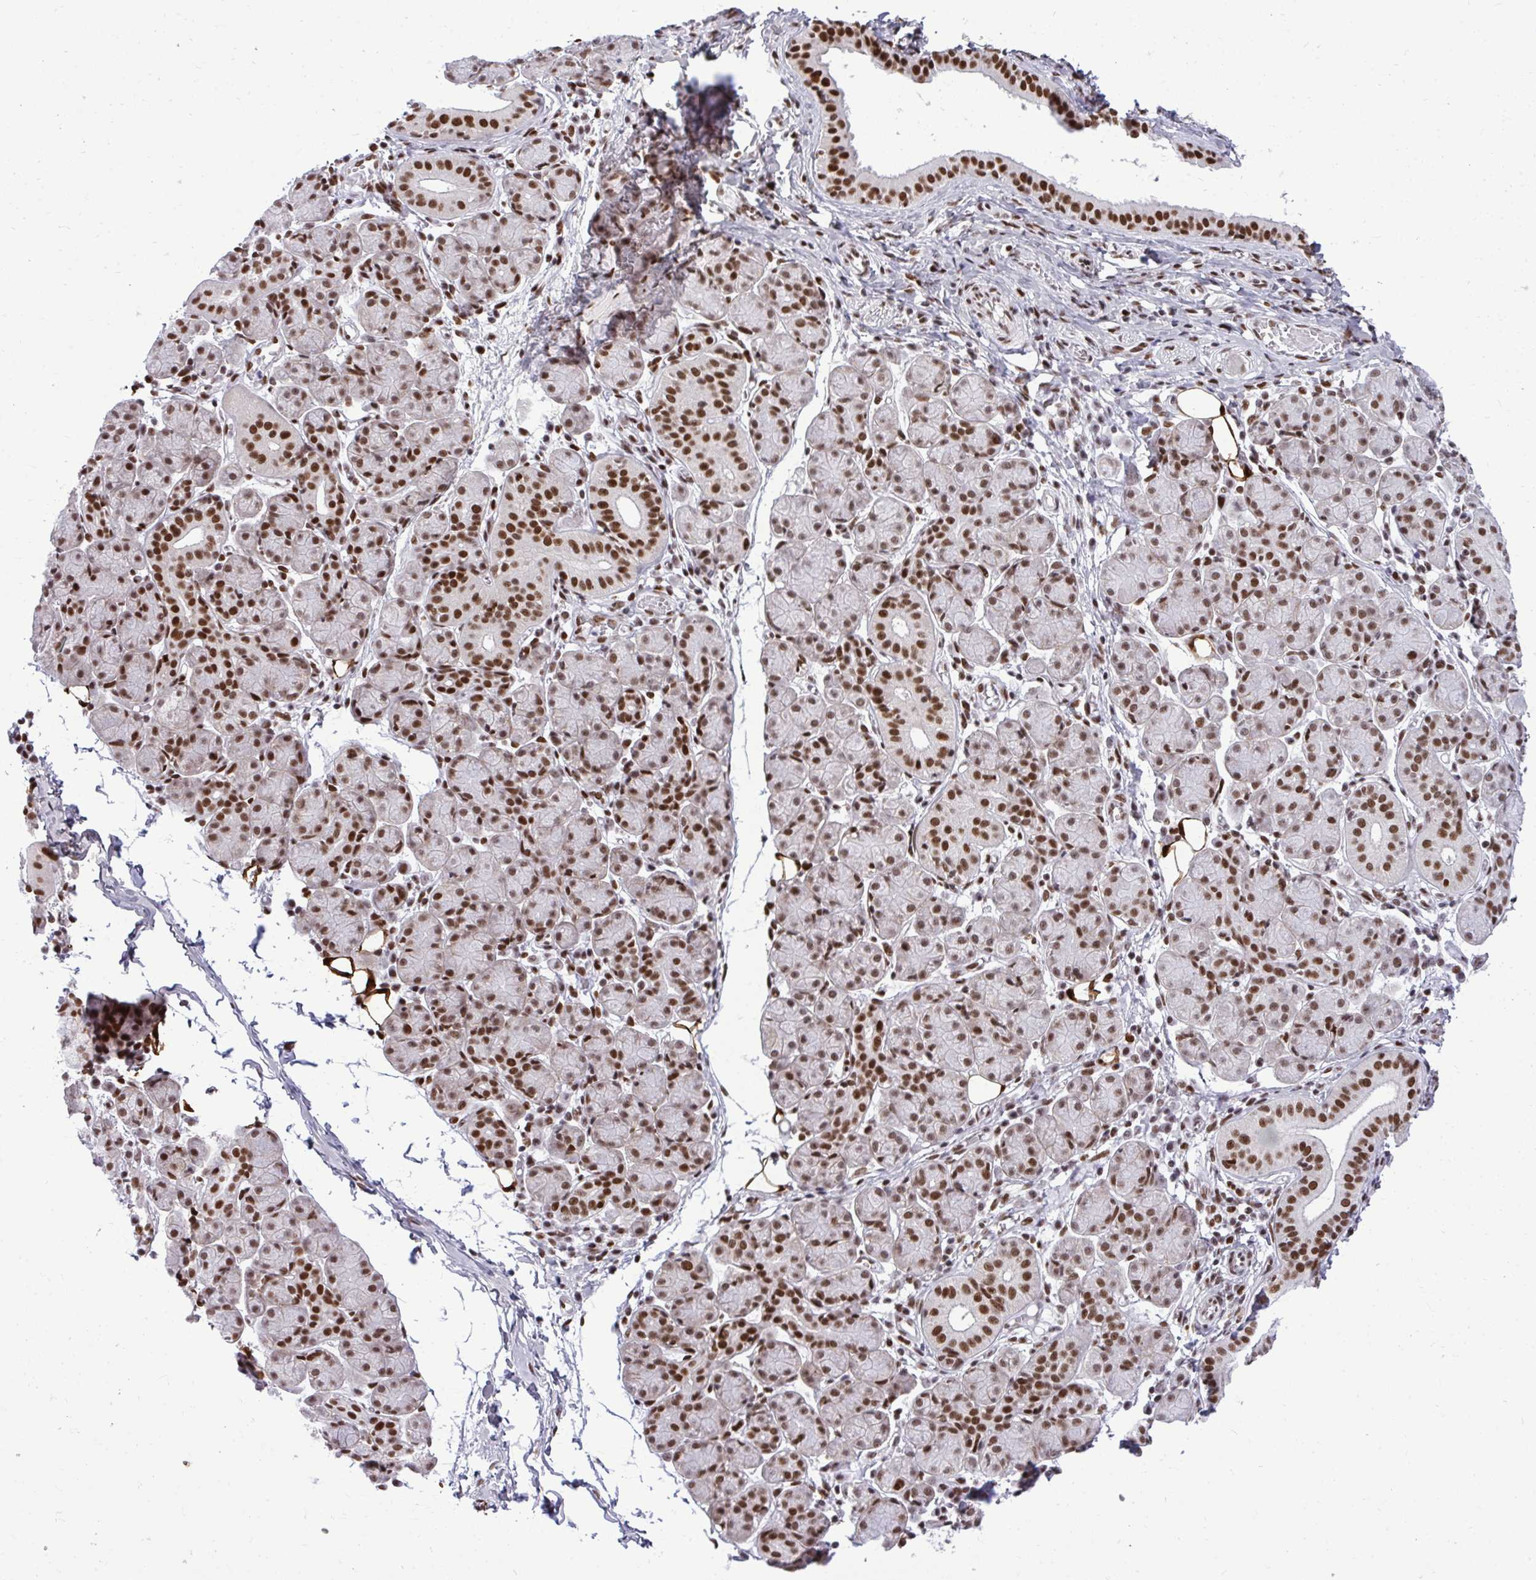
{"staining": {"intensity": "strong", "quantity": "25%-75%", "location": "nuclear"}, "tissue": "salivary gland", "cell_type": "Glandular cells", "image_type": "normal", "snomed": [{"axis": "morphology", "description": "Normal tissue, NOS"}, {"axis": "morphology", "description": "Inflammation, NOS"}, {"axis": "topography", "description": "Lymph node"}, {"axis": "topography", "description": "Salivary gland"}], "caption": "Immunohistochemical staining of unremarkable human salivary gland displays high levels of strong nuclear positivity in approximately 25%-75% of glandular cells. The staining was performed using DAB to visualize the protein expression in brown, while the nuclei were stained in blue with hematoxylin (Magnification: 20x).", "gene": "CDYL", "patient": {"sex": "male", "age": 3}}